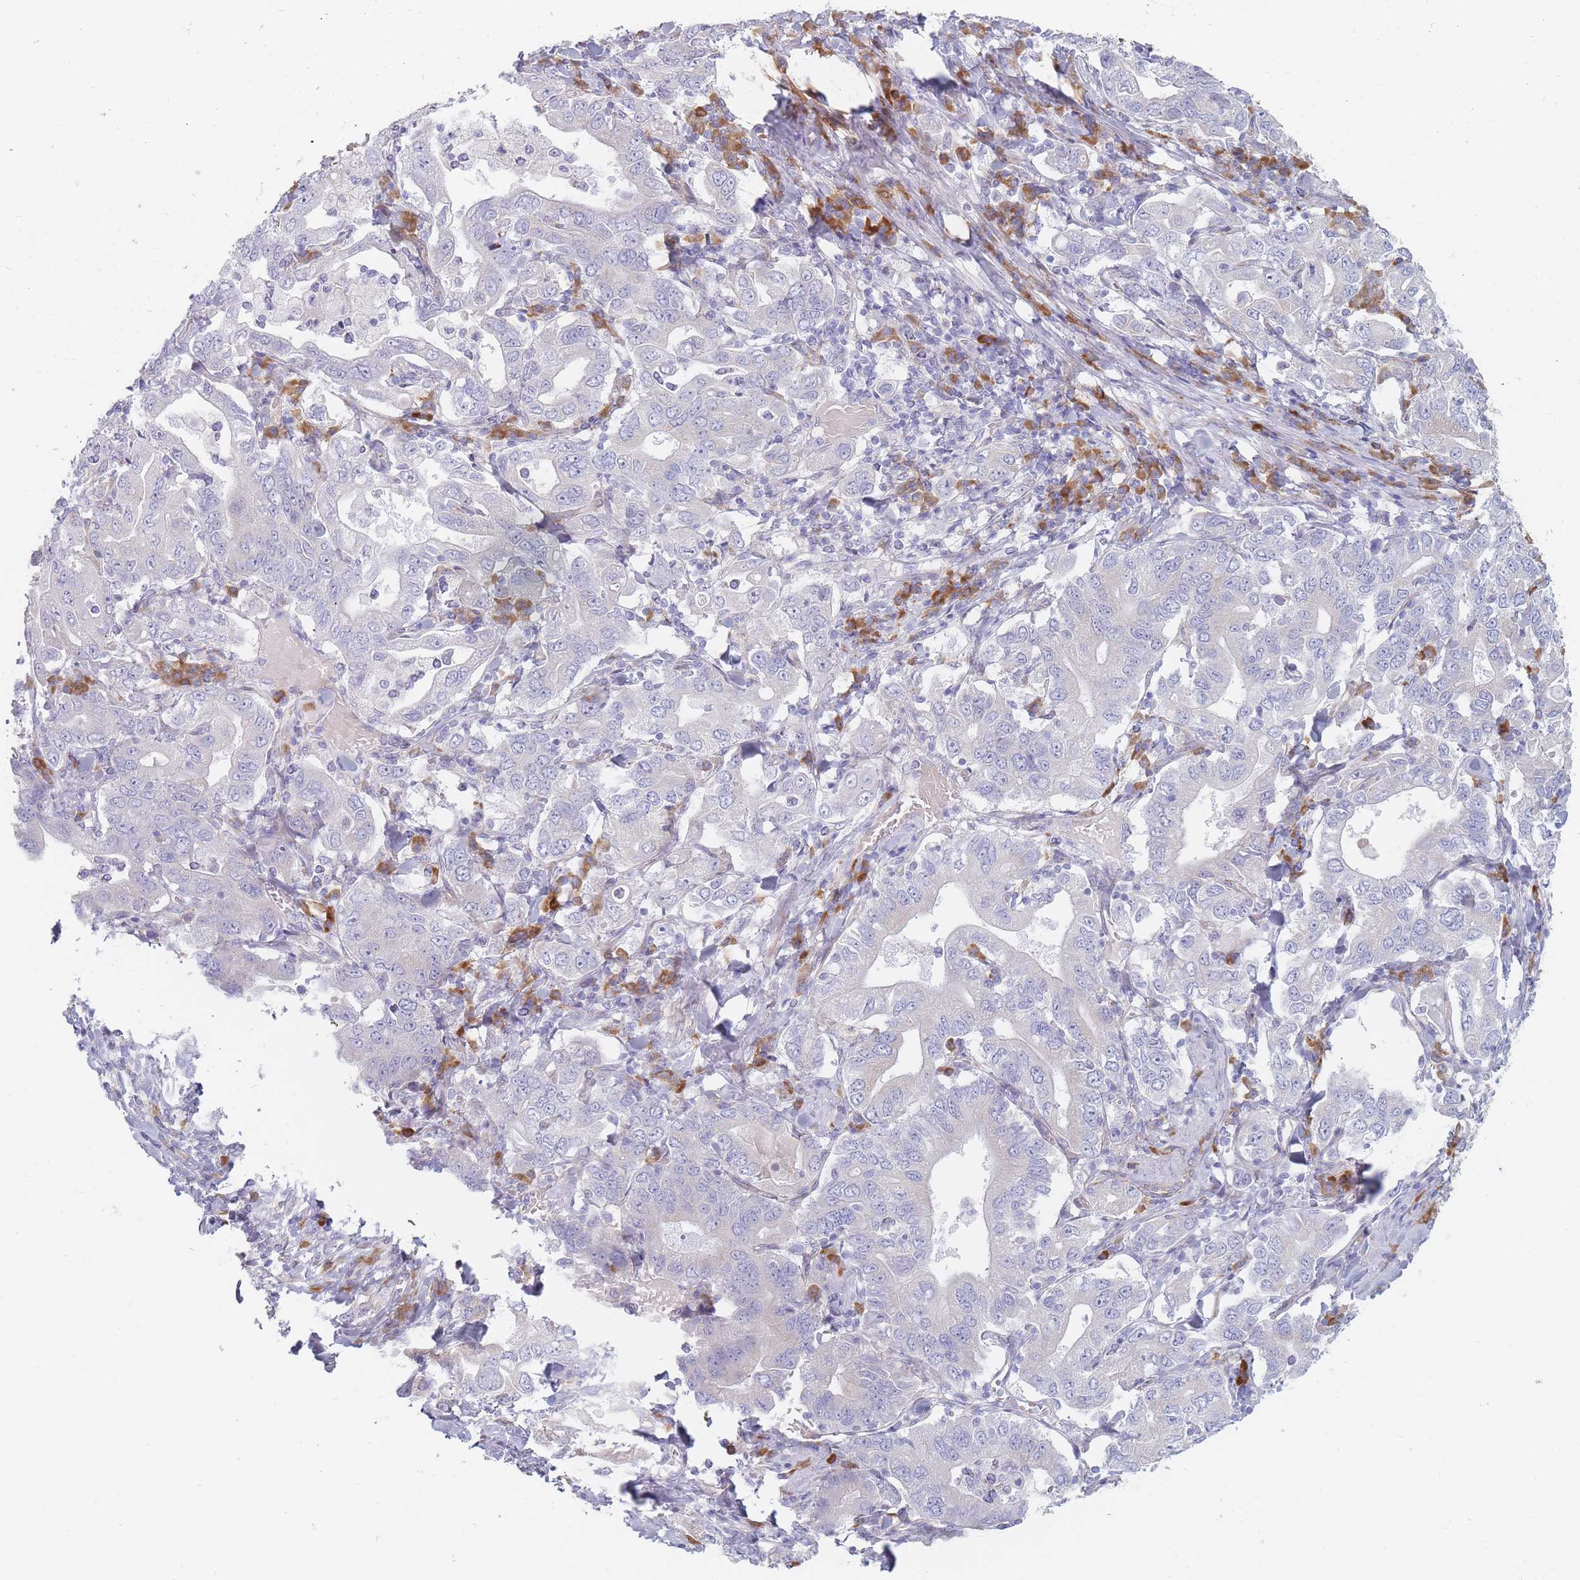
{"staining": {"intensity": "negative", "quantity": "none", "location": "none"}, "tissue": "stomach cancer", "cell_type": "Tumor cells", "image_type": "cancer", "snomed": [{"axis": "morphology", "description": "Adenocarcinoma, NOS"}, {"axis": "topography", "description": "Stomach, upper"}, {"axis": "topography", "description": "Stomach"}], "caption": "Immunohistochemical staining of stomach cancer exhibits no significant expression in tumor cells.", "gene": "ERBIN", "patient": {"sex": "male", "age": 62}}